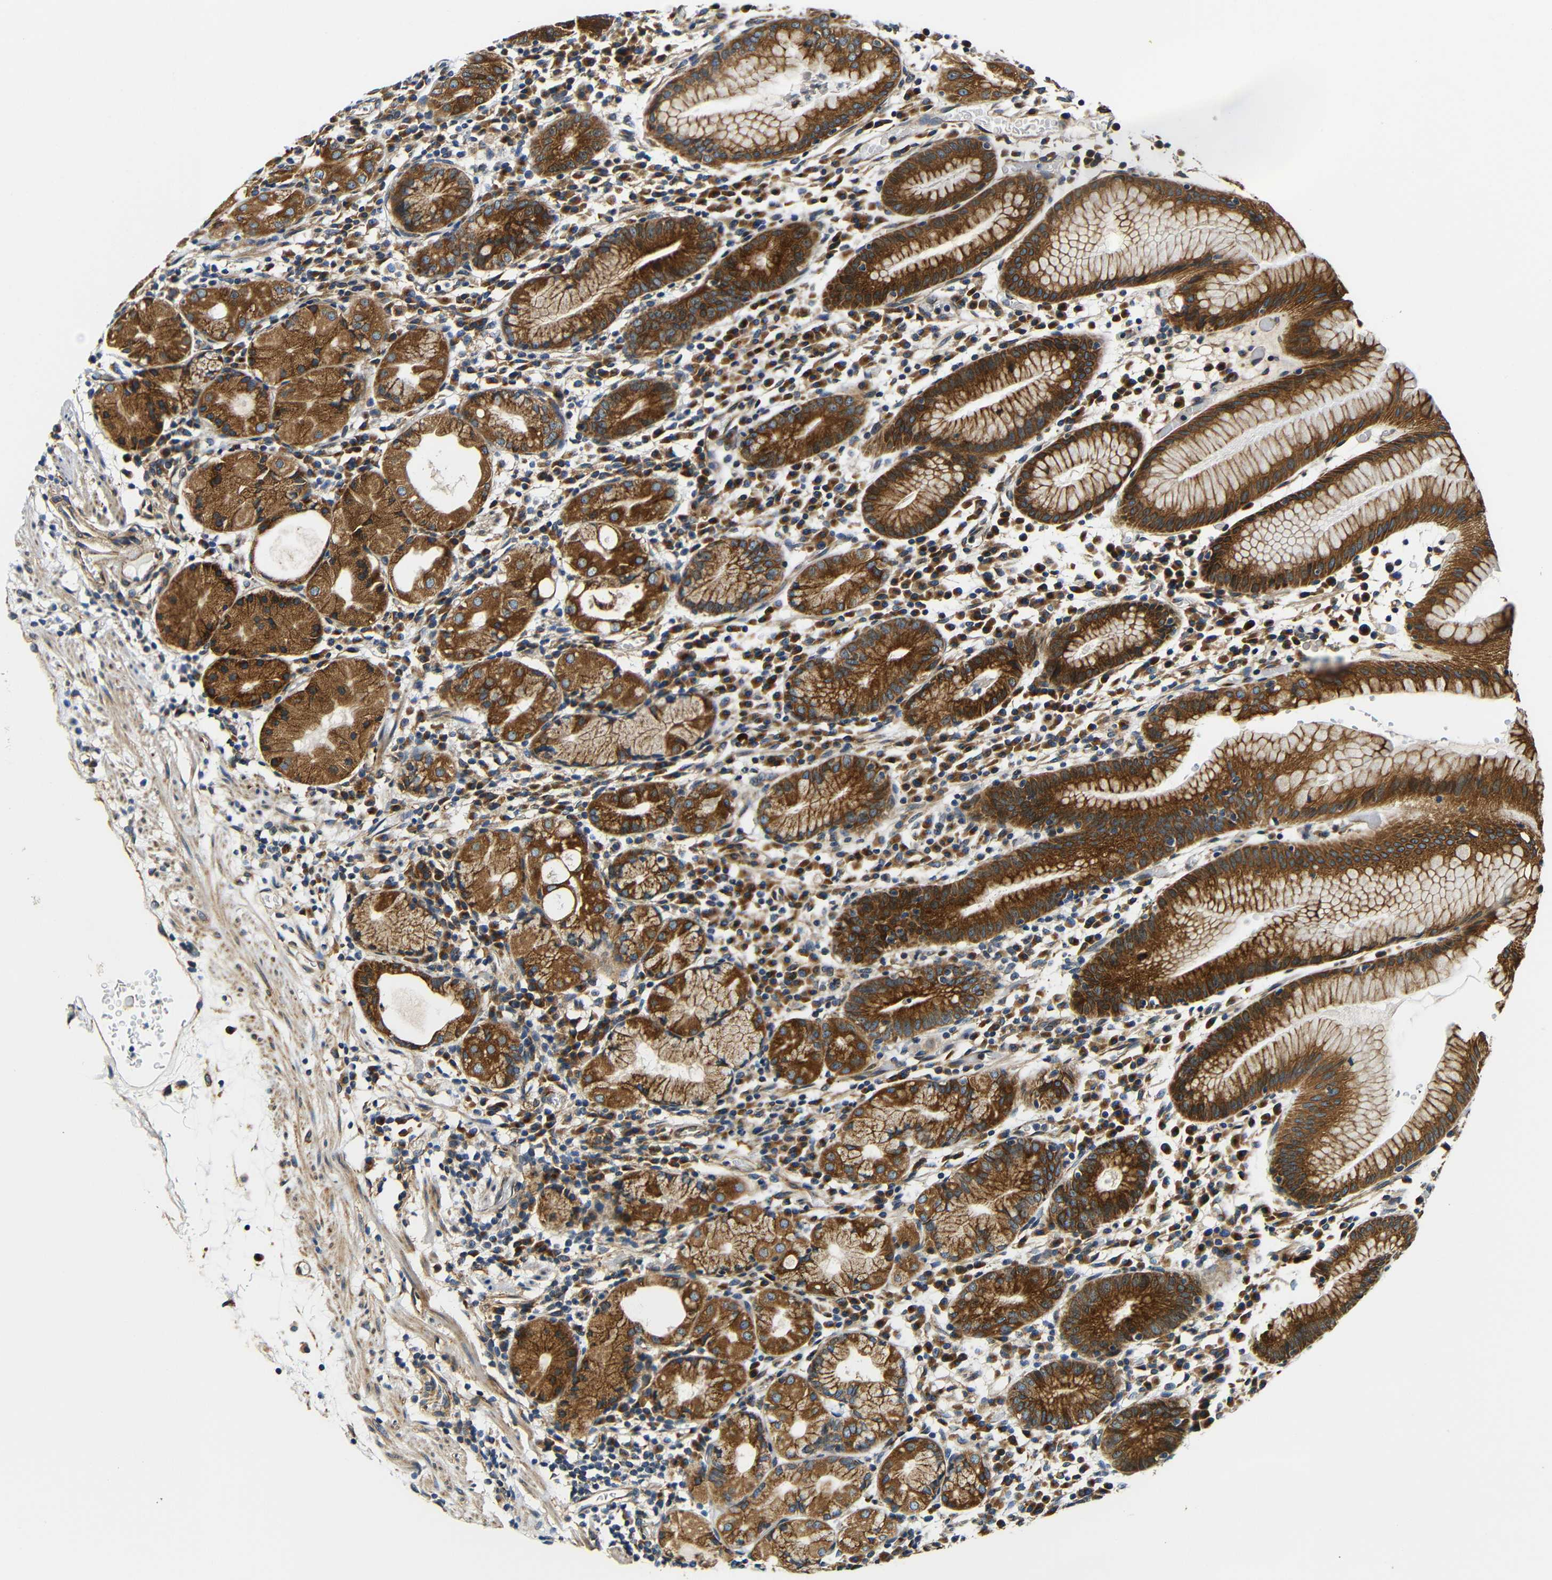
{"staining": {"intensity": "strong", "quantity": ">75%", "location": "cytoplasmic/membranous"}, "tissue": "stomach", "cell_type": "Glandular cells", "image_type": "normal", "snomed": [{"axis": "morphology", "description": "Normal tissue, NOS"}, {"axis": "topography", "description": "Stomach"}, {"axis": "topography", "description": "Stomach, lower"}], "caption": "High-magnification brightfield microscopy of benign stomach stained with DAB (brown) and counterstained with hematoxylin (blue). glandular cells exhibit strong cytoplasmic/membranous positivity is seen in approximately>75% of cells. The protein of interest is stained brown, and the nuclei are stained in blue (DAB IHC with brightfield microscopy, high magnification).", "gene": "VAPB", "patient": {"sex": "female", "age": 75}}